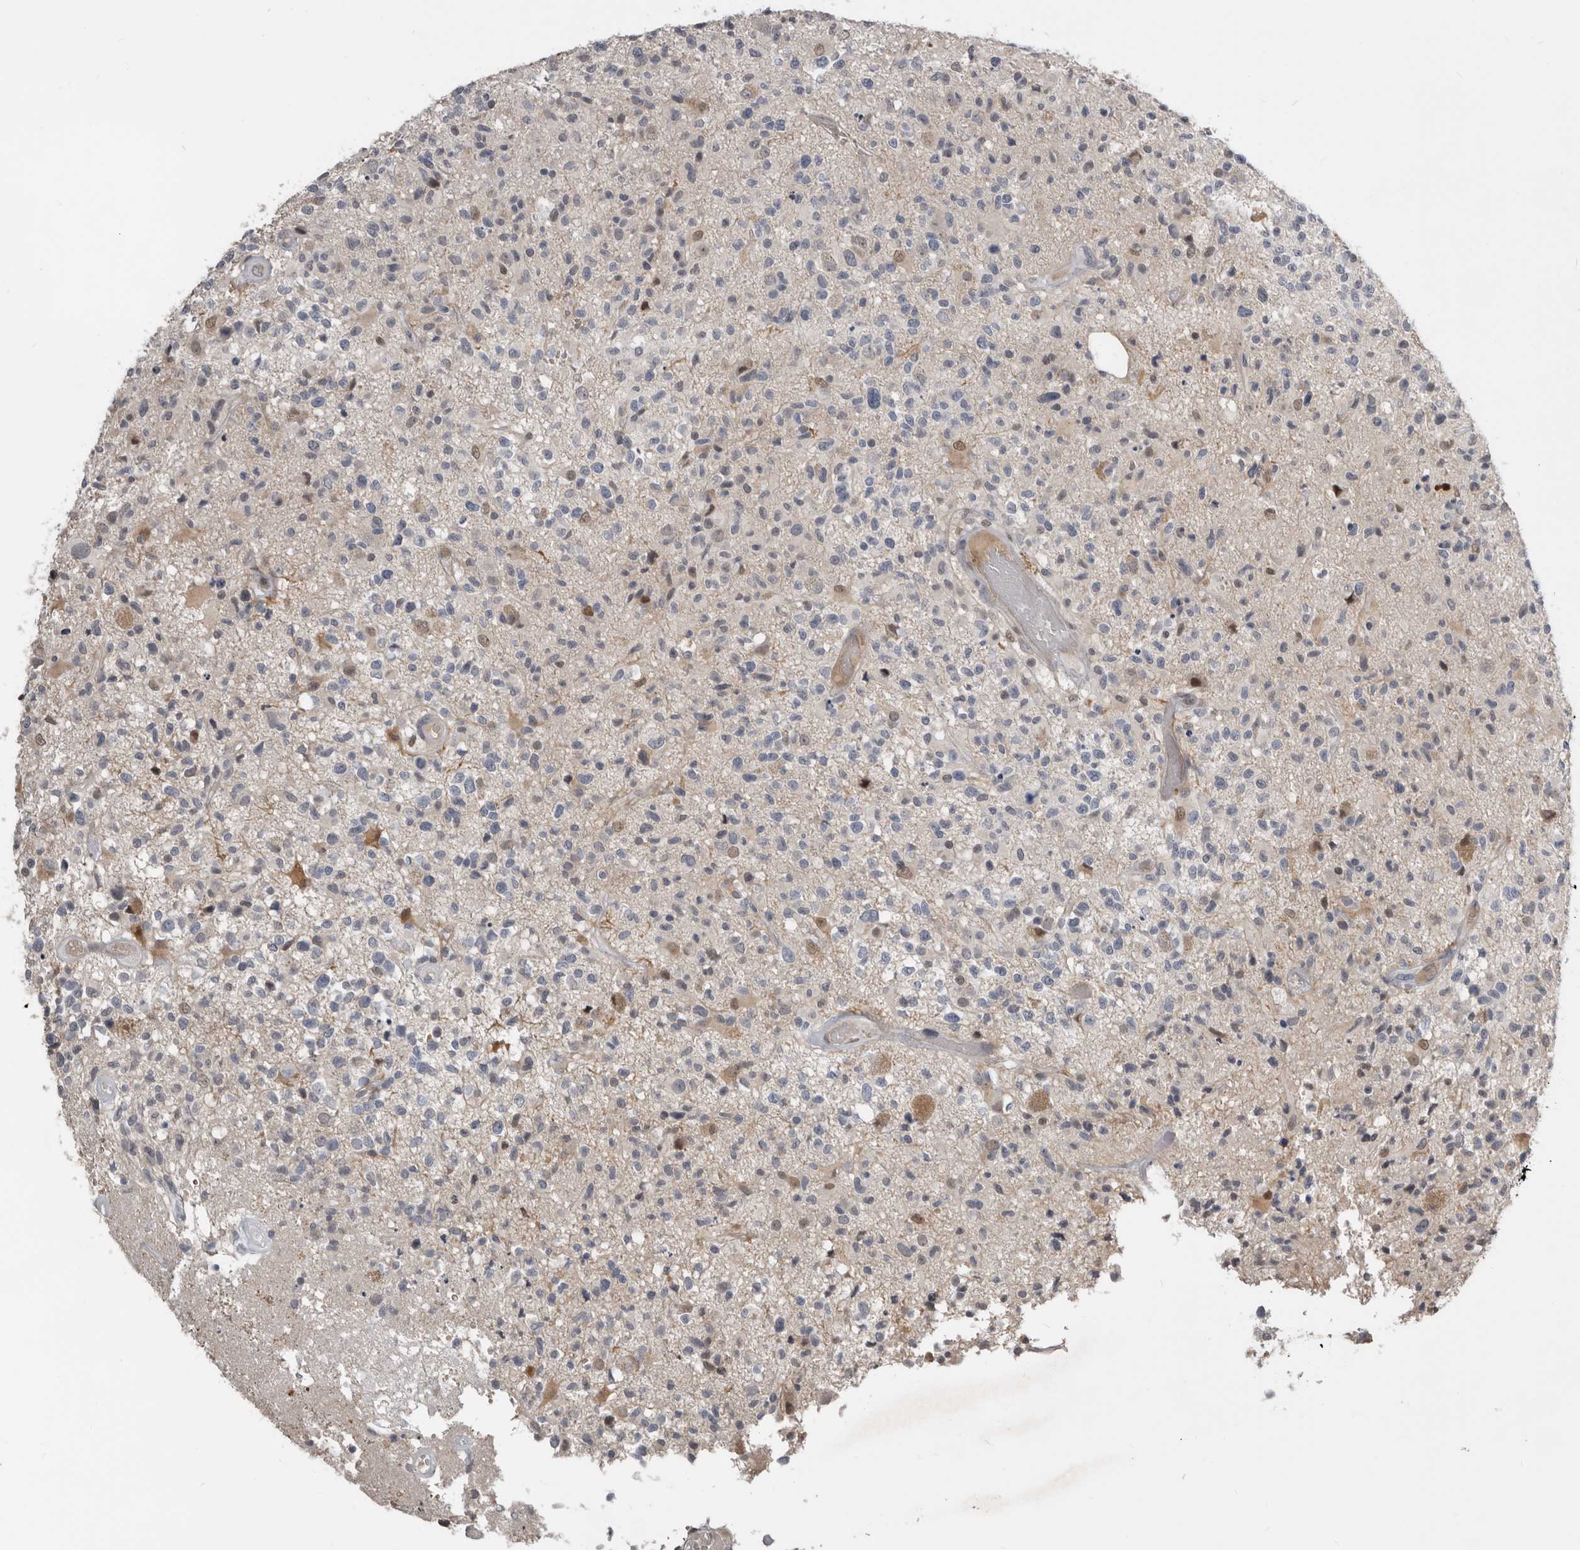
{"staining": {"intensity": "negative", "quantity": "none", "location": "none"}, "tissue": "glioma", "cell_type": "Tumor cells", "image_type": "cancer", "snomed": [{"axis": "morphology", "description": "Glioma, malignant, High grade"}, {"axis": "morphology", "description": "Glioblastoma, NOS"}, {"axis": "topography", "description": "Brain"}], "caption": "A high-resolution micrograph shows immunohistochemistry staining of glioma, which shows no significant expression in tumor cells. The staining was performed using DAB (3,3'-diaminobenzidine) to visualize the protein expression in brown, while the nuclei were stained in blue with hematoxylin (Magnification: 20x).", "gene": "RBKS", "patient": {"sex": "male", "age": 60}}